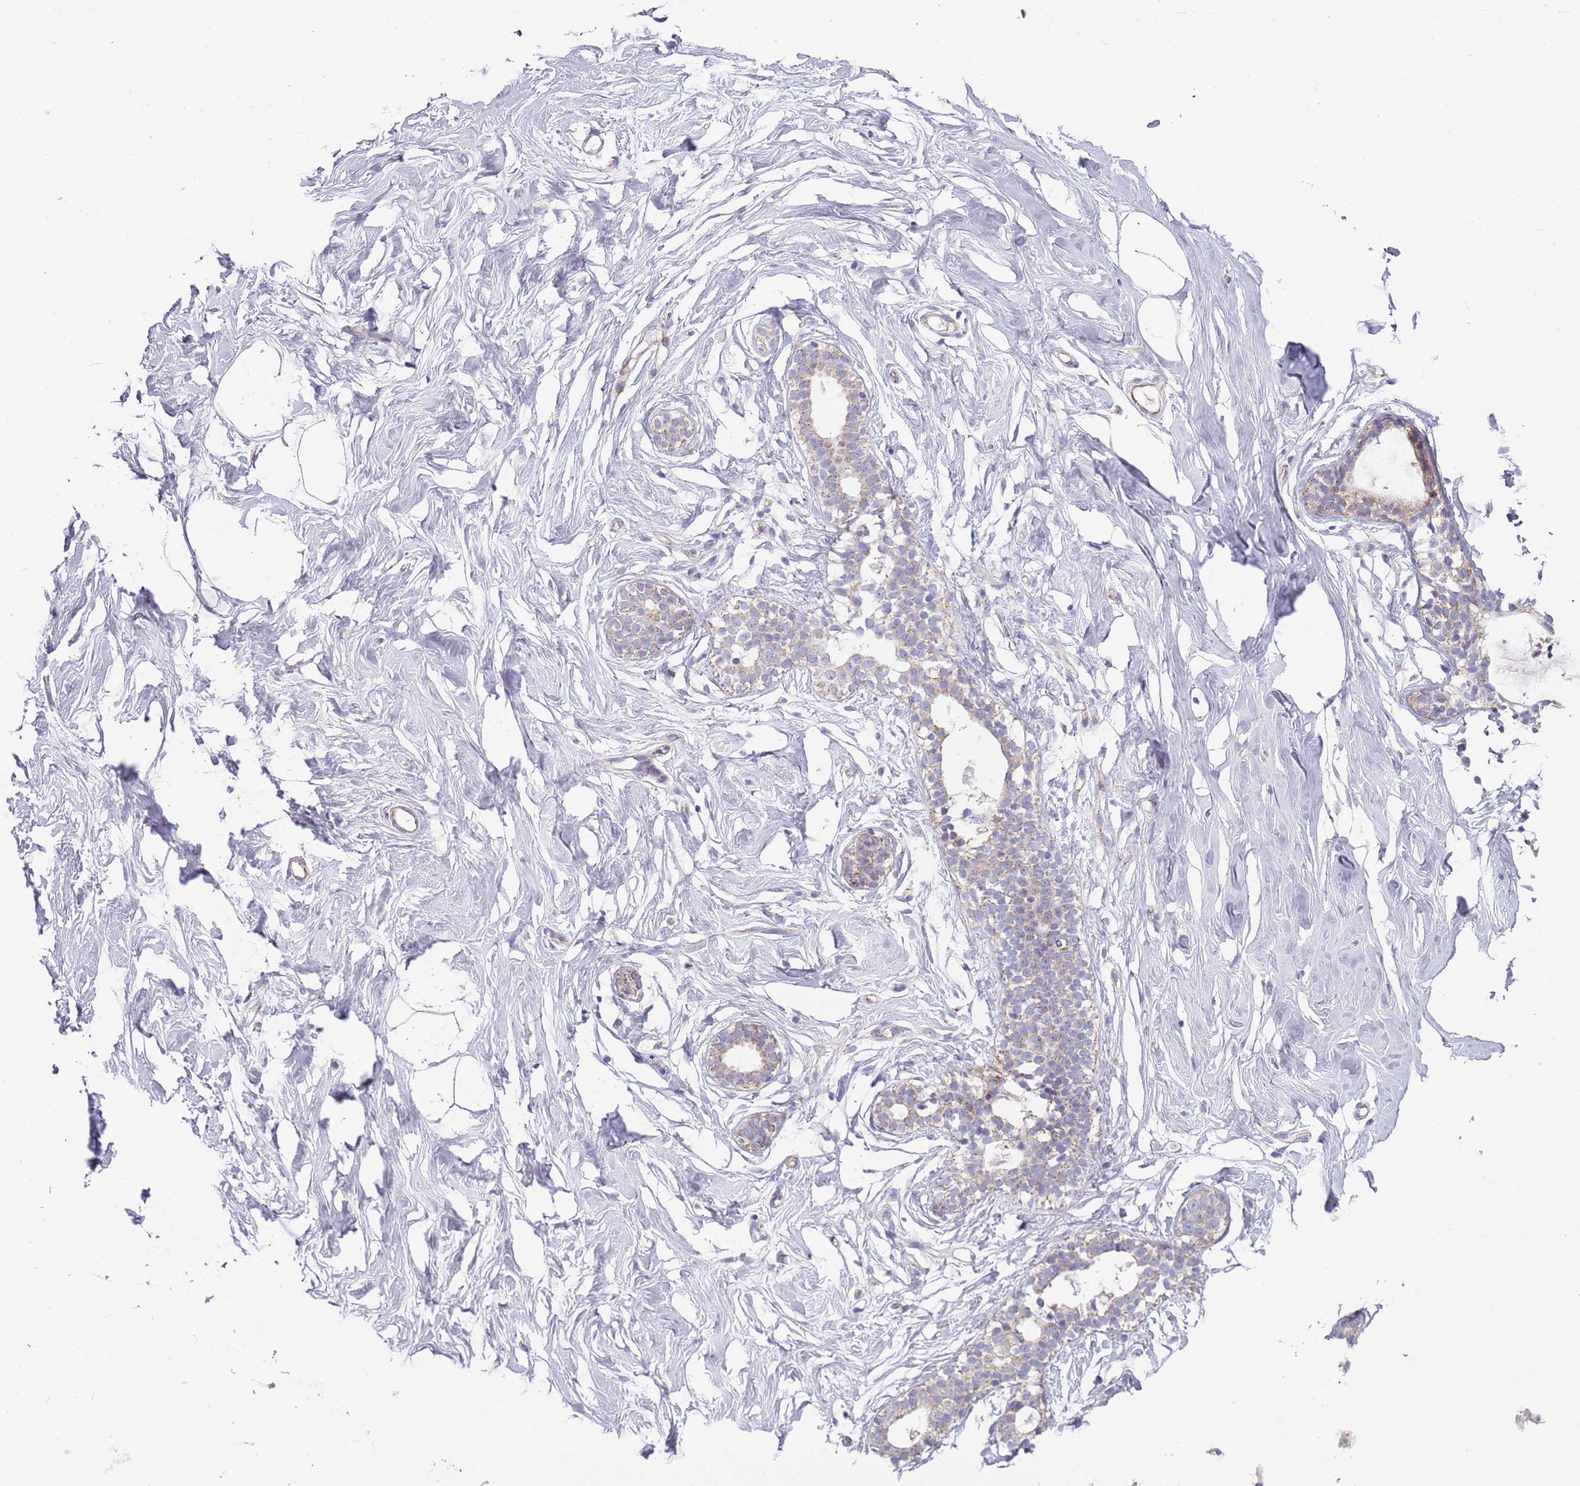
{"staining": {"intensity": "negative", "quantity": "none", "location": "none"}, "tissue": "breast", "cell_type": "Adipocytes", "image_type": "normal", "snomed": [{"axis": "morphology", "description": "Normal tissue, NOS"}, {"axis": "morphology", "description": "Adenoma, NOS"}, {"axis": "topography", "description": "Breast"}], "caption": "DAB immunohistochemical staining of benign breast exhibits no significant positivity in adipocytes. The staining was performed using DAB (3,3'-diaminobenzidine) to visualize the protein expression in brown, while the nuclei were stained in blue with hematoxylin (Magnification: 20x).", "gene": "RNF222", "patient": {"sex": "female", "age": 23}}